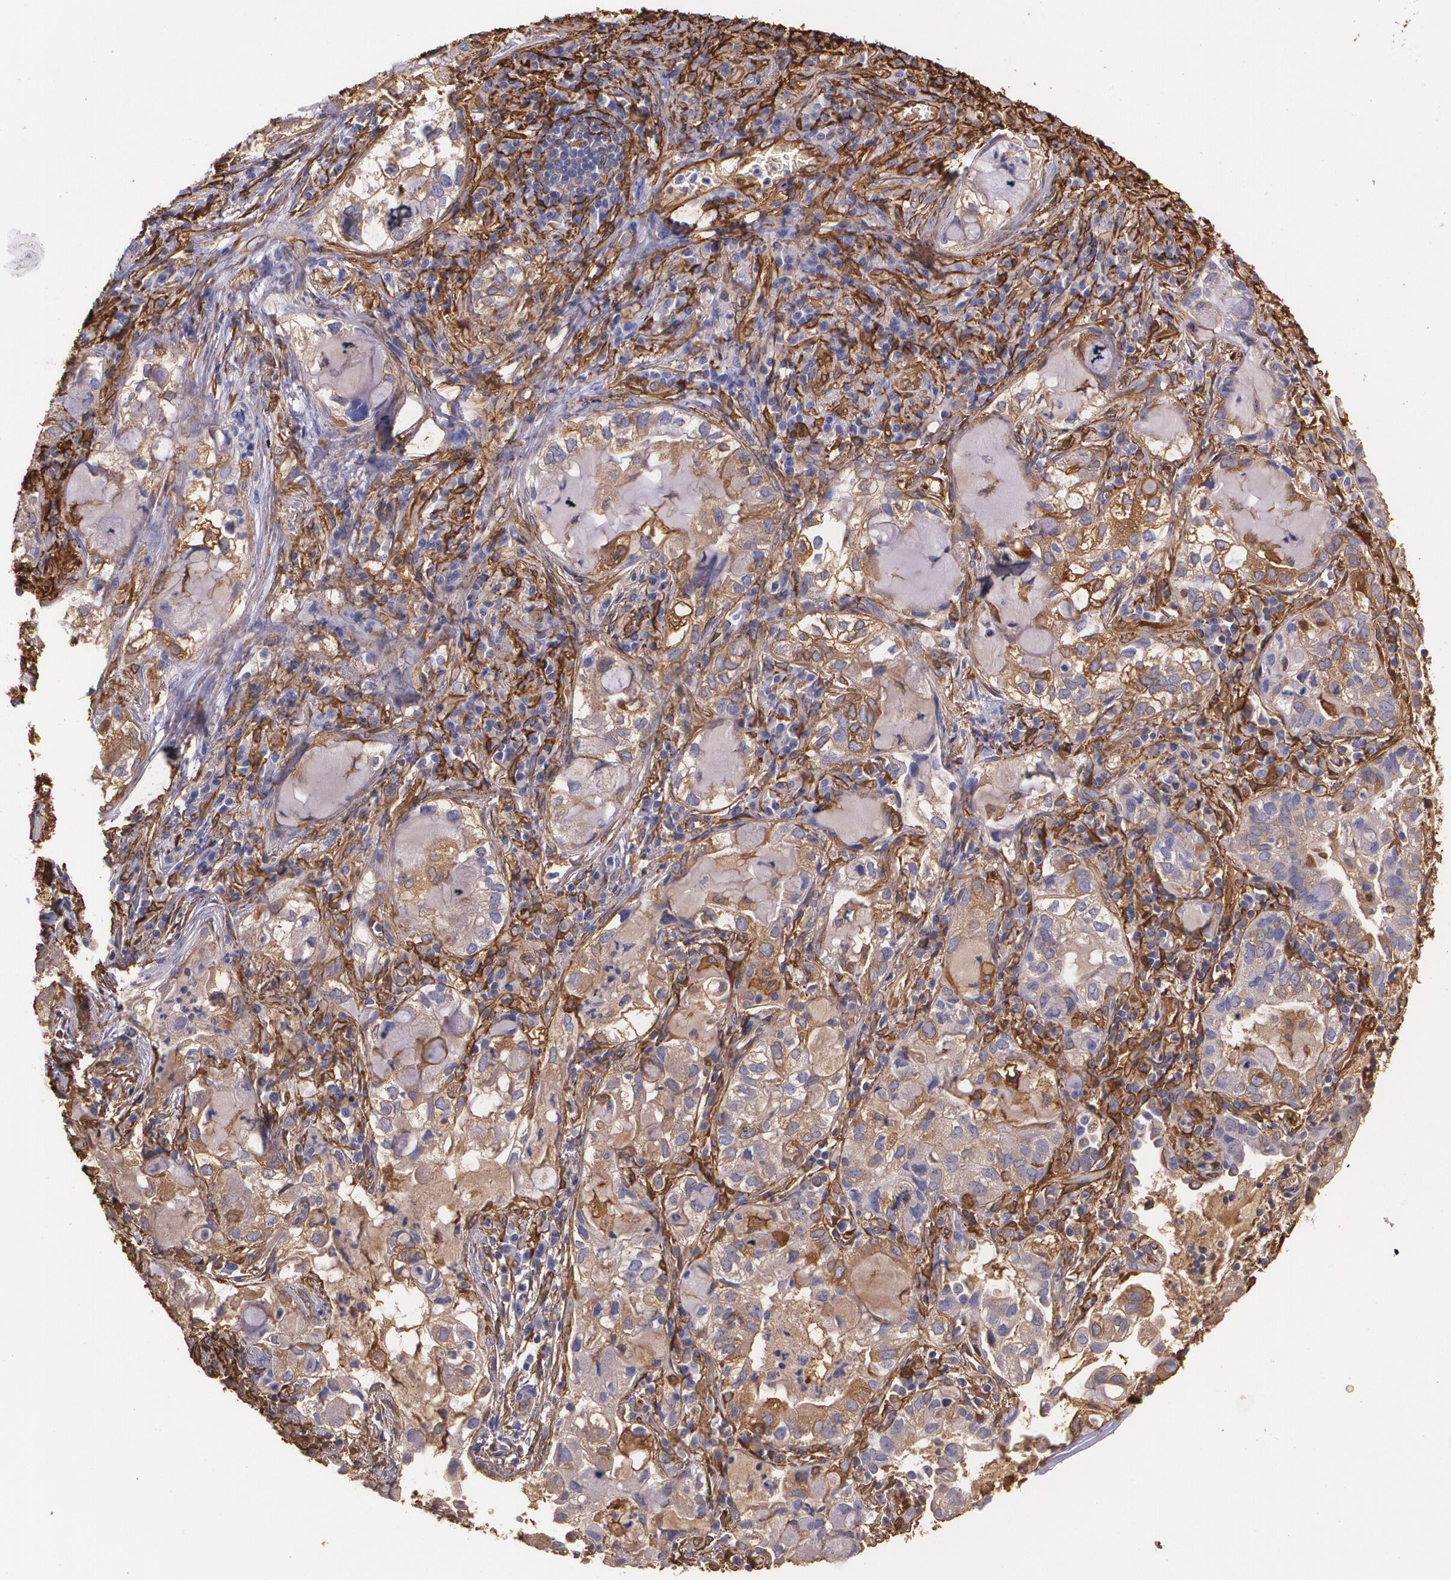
{"staining": {"intensity": "negative", "quantity": "none", "location": "none"}, "tissue": "lung cancer", "cell_type": "Tumor cells", "image_type": "cancer", "snomed": [{"axis": "morphology", "description": "Adenocarcinoma, NOS"}, {"axis": "topography", "description": "Lung"}], "caption": "Immunohistochemistry (IHC) micrograph of neoplastic tissue: human lung adenocarcinoma stained with DAB (3,3'-diaminobenzidine) shows no significant protein expression in tumor cells. (DAB IHC visualized using brightfield microscopy, high magnification).", "gene": "MMP2", "patient": {"sex": "female", "age": 50}}